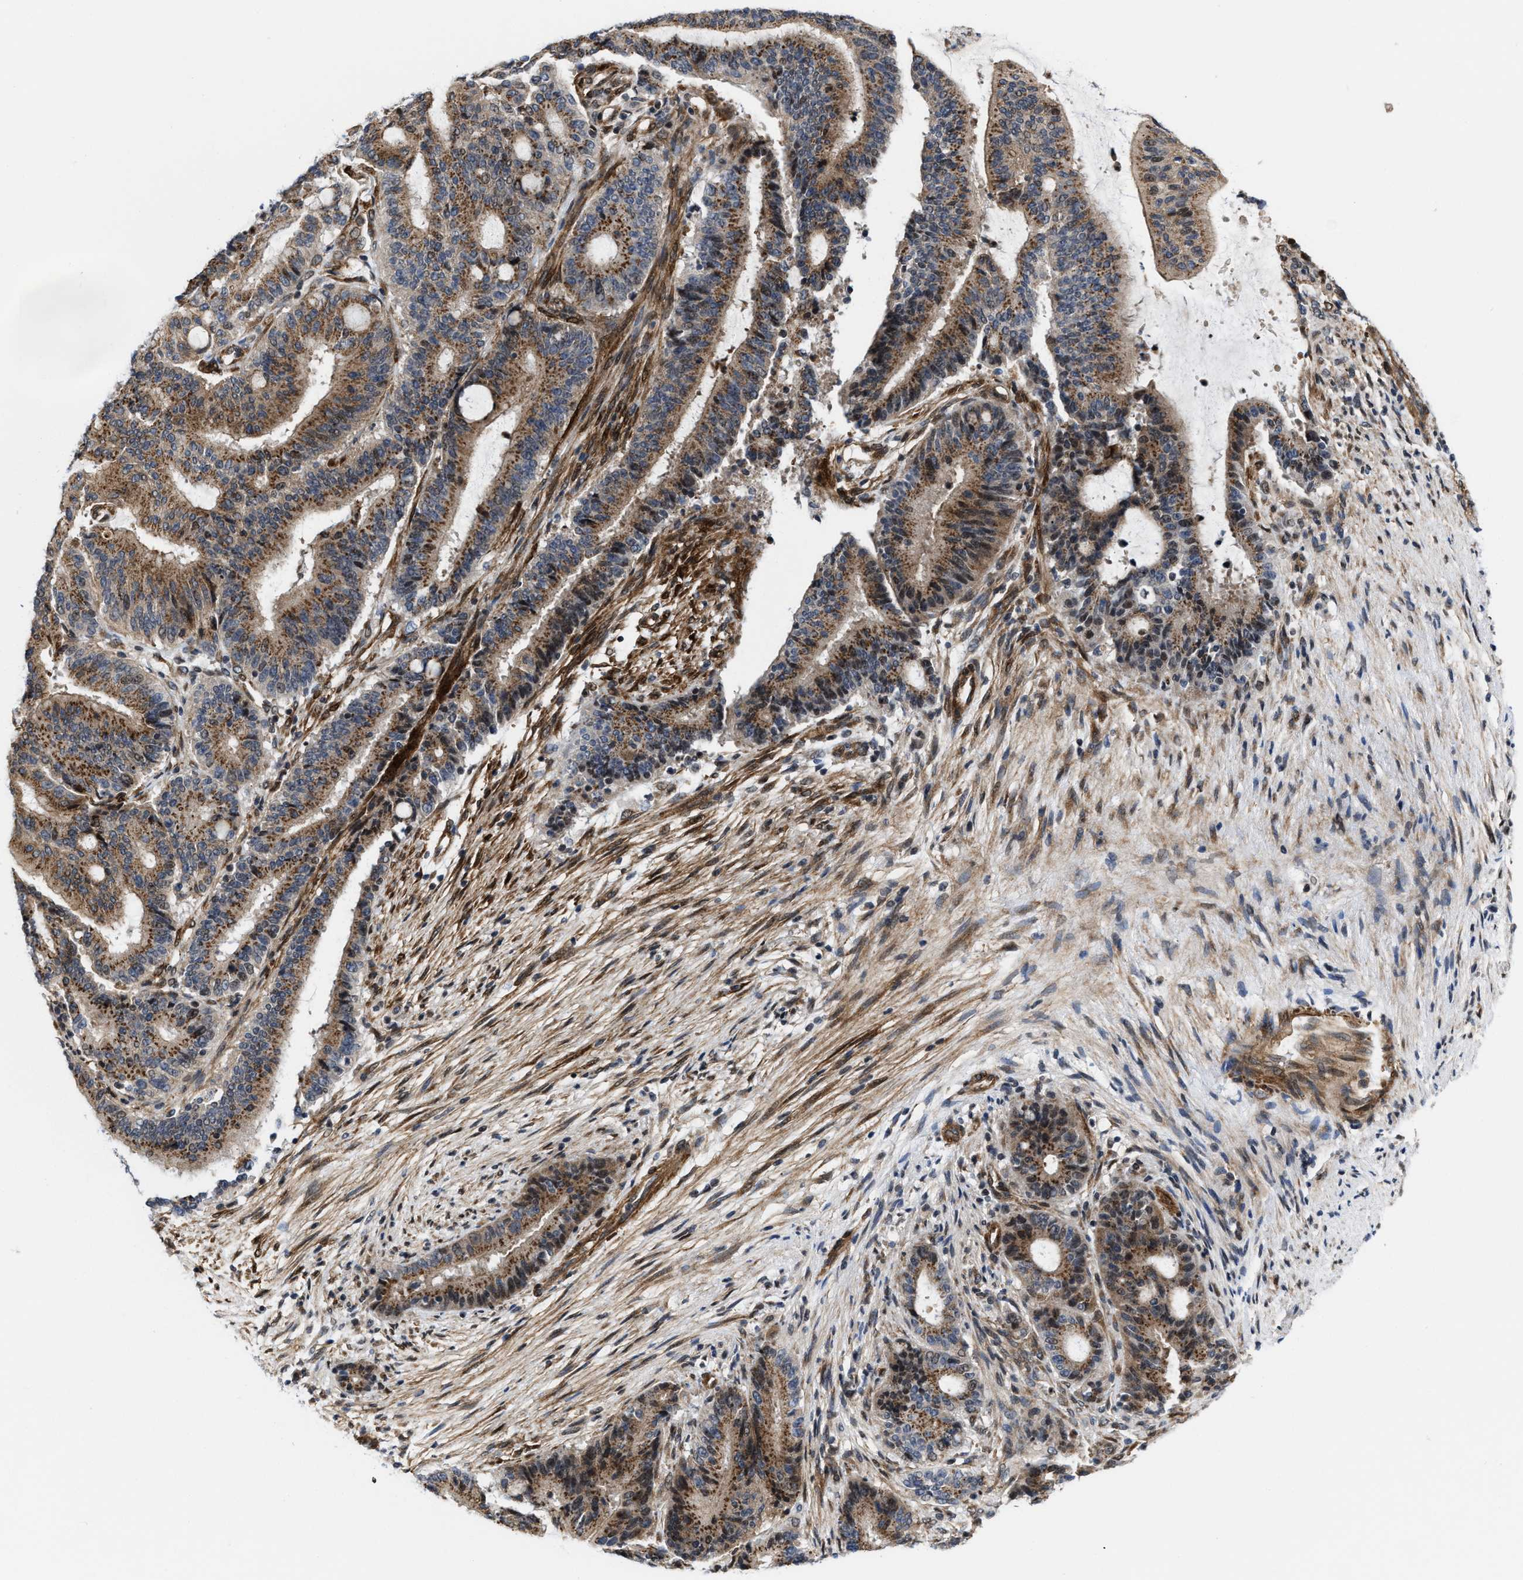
{"staining": {"intensity": "moderate", "quantity": ">75%", "location": "cytoplasmic/membranous"}, "tissue": "liver cancer", "cell_type": "Tumor cells", "image_type": "cancer", "snomed": [{"axis": "morphology", "description": "Cholangiocarcinoma"}, {"axis": "topography", "description": "Liver"}], "caption": "Immunohistochemistry of human liver cholangiocarcinoma shows medium levels of moderate cytoplasmic/membranous staining in about >75% of tumor cells. The staining was performed using DAB, with brown indicating positive protein expression. Nuclei are stained blue with hematoxylin.", "gene": "TGFB1I1", "patient": {"sex": "female", "age": 73}}